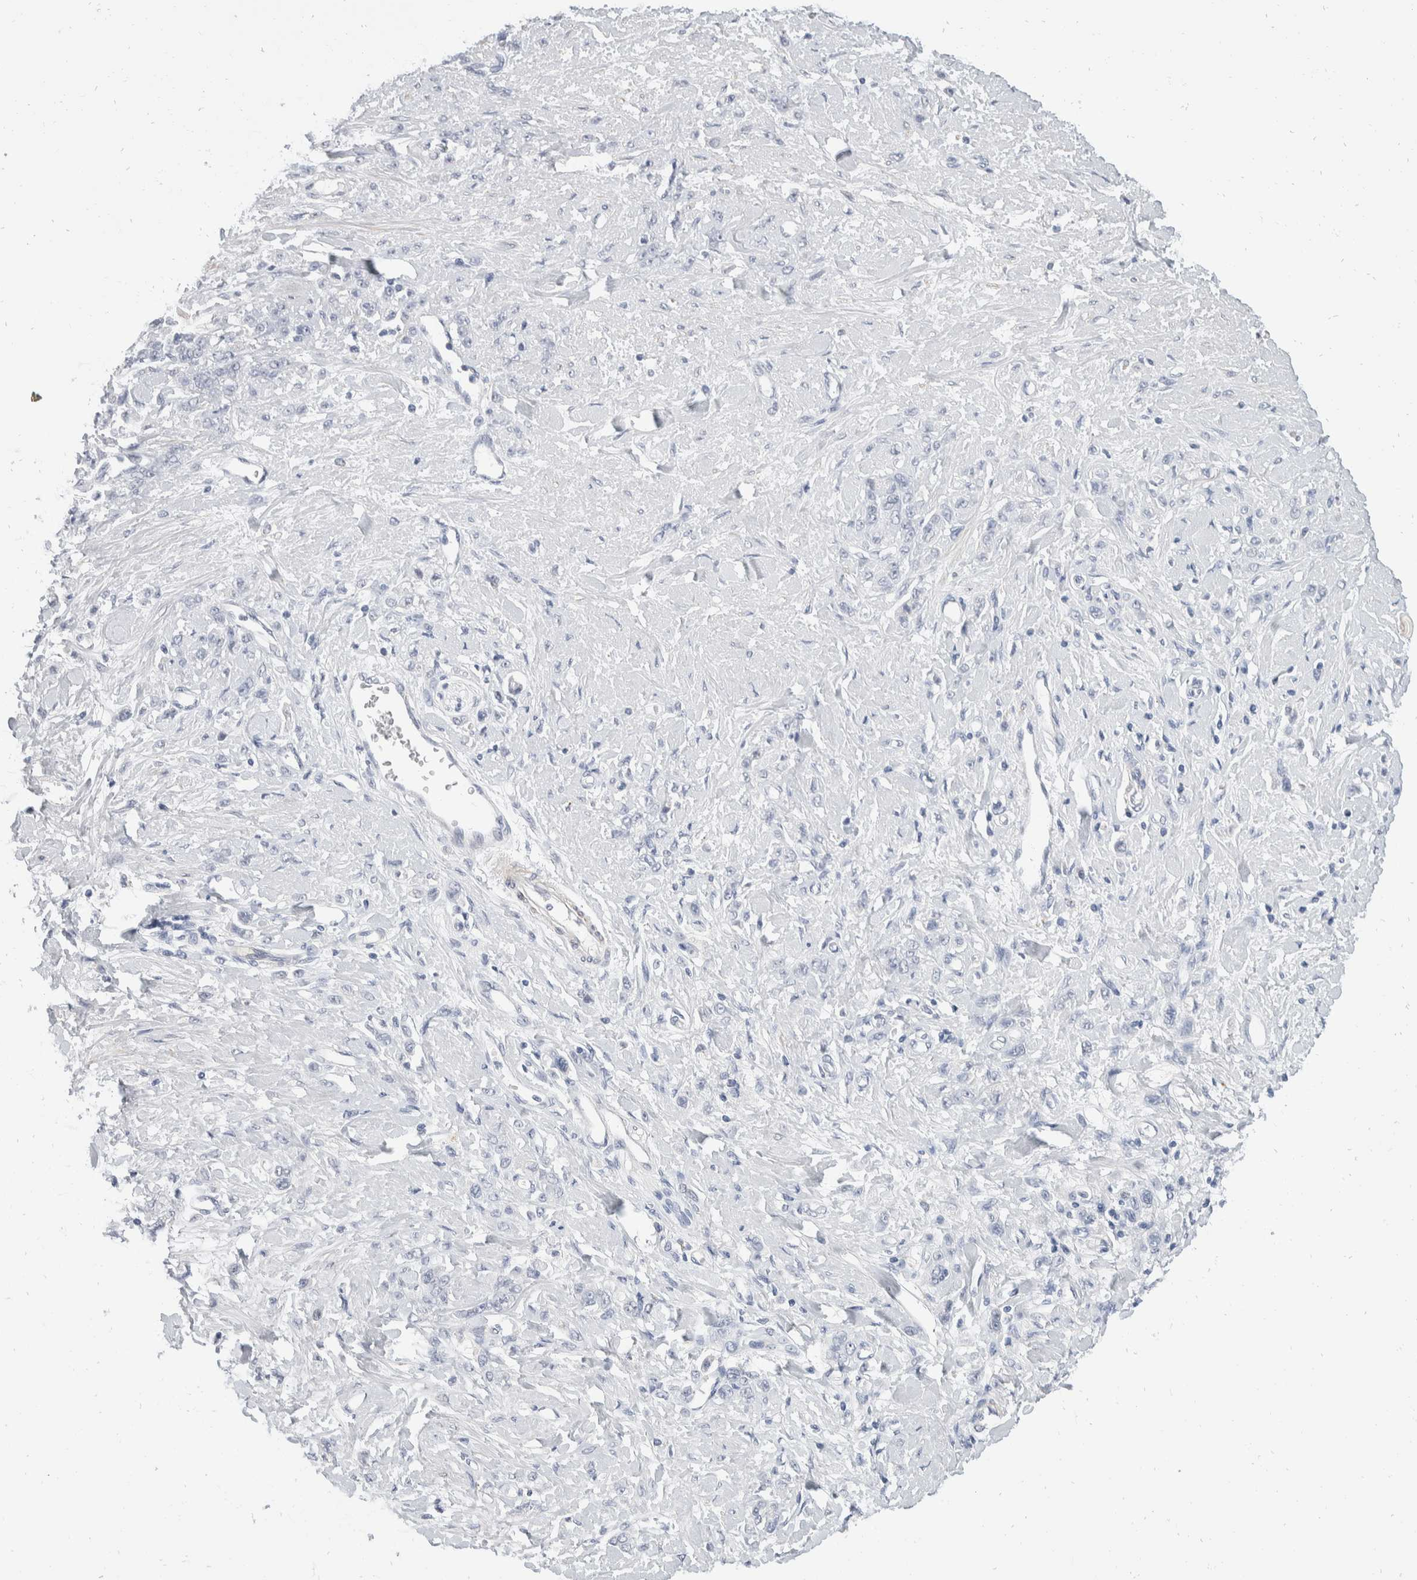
{"staining": {"intensity": "negative", "quantity": "none", "location": "none"}, "tissue": "stomach cancer", "cell_type": "Tumor cells", "image_type": "cancer", "snomed": [{"axis": "morphology", "description": "Normal tissue, NOS"}, {"axis": "morphology", "description": "Adenocarcinoma, NOS"}, {"axis": "topography", "description": "Stomach"}], "caption": "Immunohistochemical staining of human stomach cancer shows no significant staining in tumor cells.", "gene": "CATSPERD", "patient": {"sex": "male", "age": 82}}